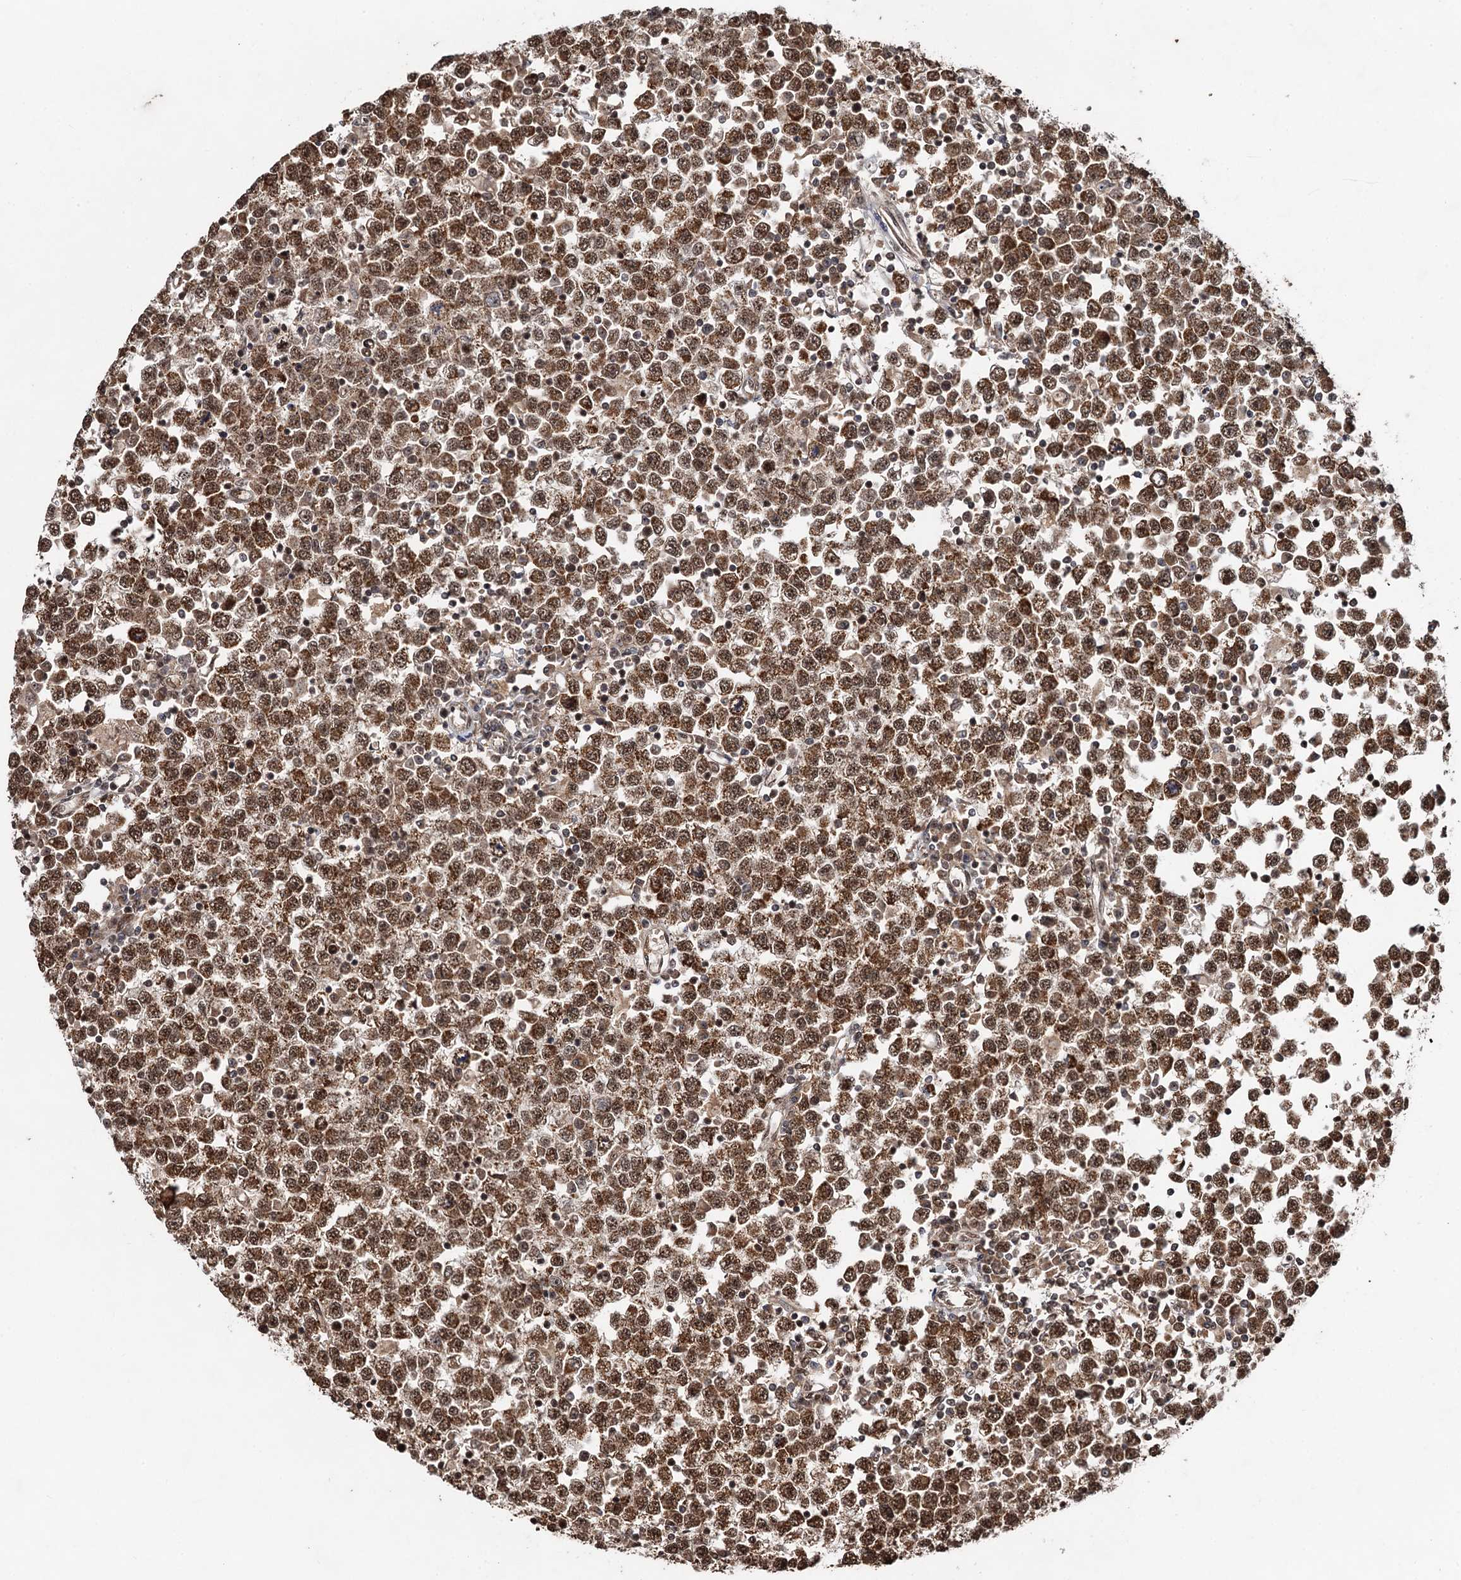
{"staining": {"intensity": "moderate", "quantity": ">75%", "location": "cytoplasmic/membranous,nuclear"}, "tissue": "testis cancer", "cell_type": "Tumor cells", "image_type": "cancer", "snomed": [{"axis": "morphology", "description": "Seminoma, NOS"}, {"axis": "topography", "description": "Testis"}], "caption": "A micrograph of human testis seminoma stained for a protein shows moderate cytoplasmic/membranous and nuclear brown staining in tumor cells. The protein is stained brown, and the nuclei are stained in blue (DAB (3,3'-diaminobenzidine) IHC with brightfield microscopy, high magnification).", "gene": "REP15", "patient": {"sex": "male", "age": 65}}